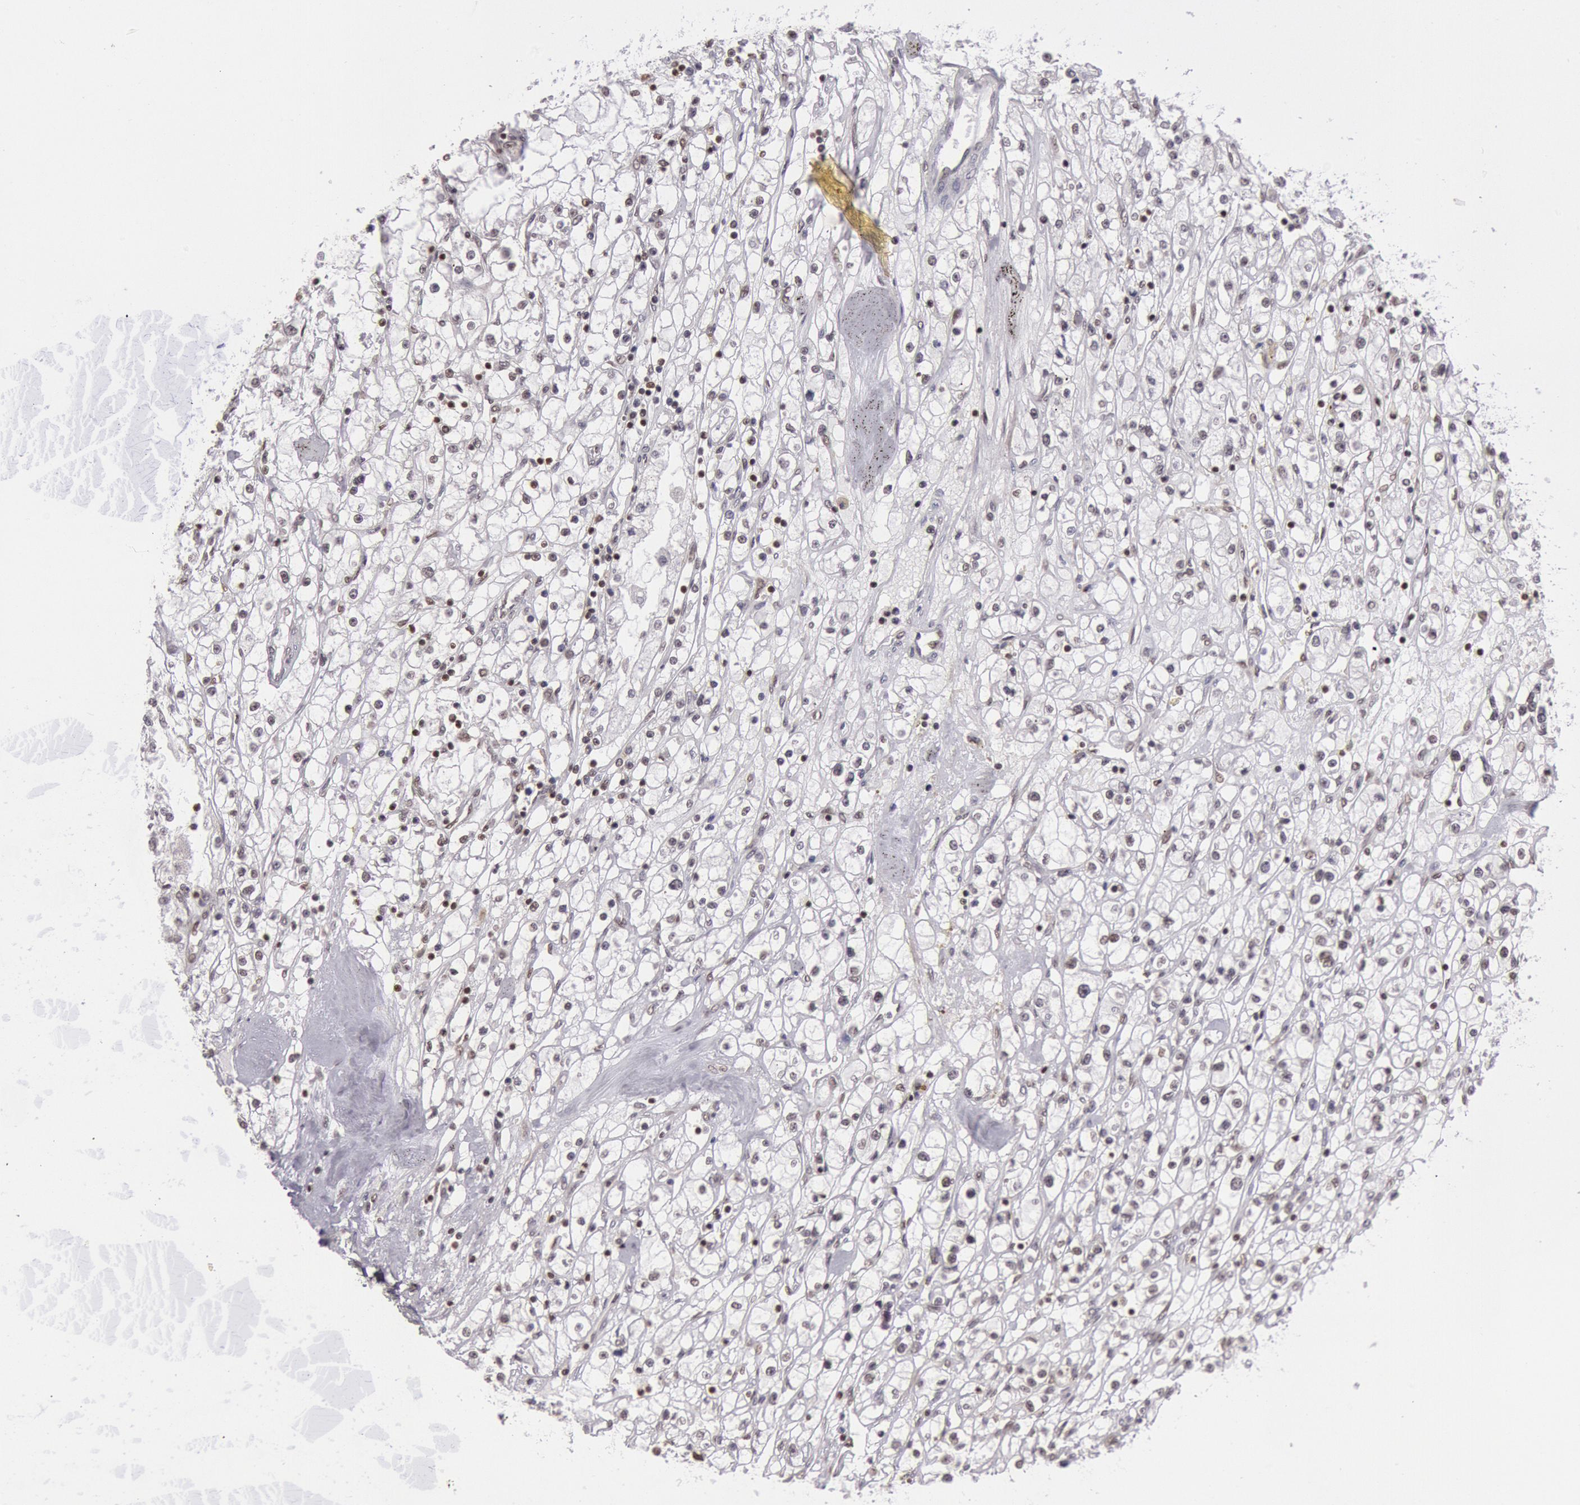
{"staining": {"intensity": "strong", "quantity": "25%-75%", "location": "nuclear"}, "tissue": "renal cancer", "cell_type": "Tumor cells", "image_type": "cancer", "snomed": [{"axis": "morphology", "description": "Adenocarcinoma, NOS"}, {"axis": "topography", "description": "Kidney"}], "caption": "An IHC image of tumor tissue is shown. Protein staining in brown shows strong nuclear positivity in adenocarcinoma (renal) within tumor cells.", "gene": "NKAP", "patient": {"sex": "male", "age": 56}}